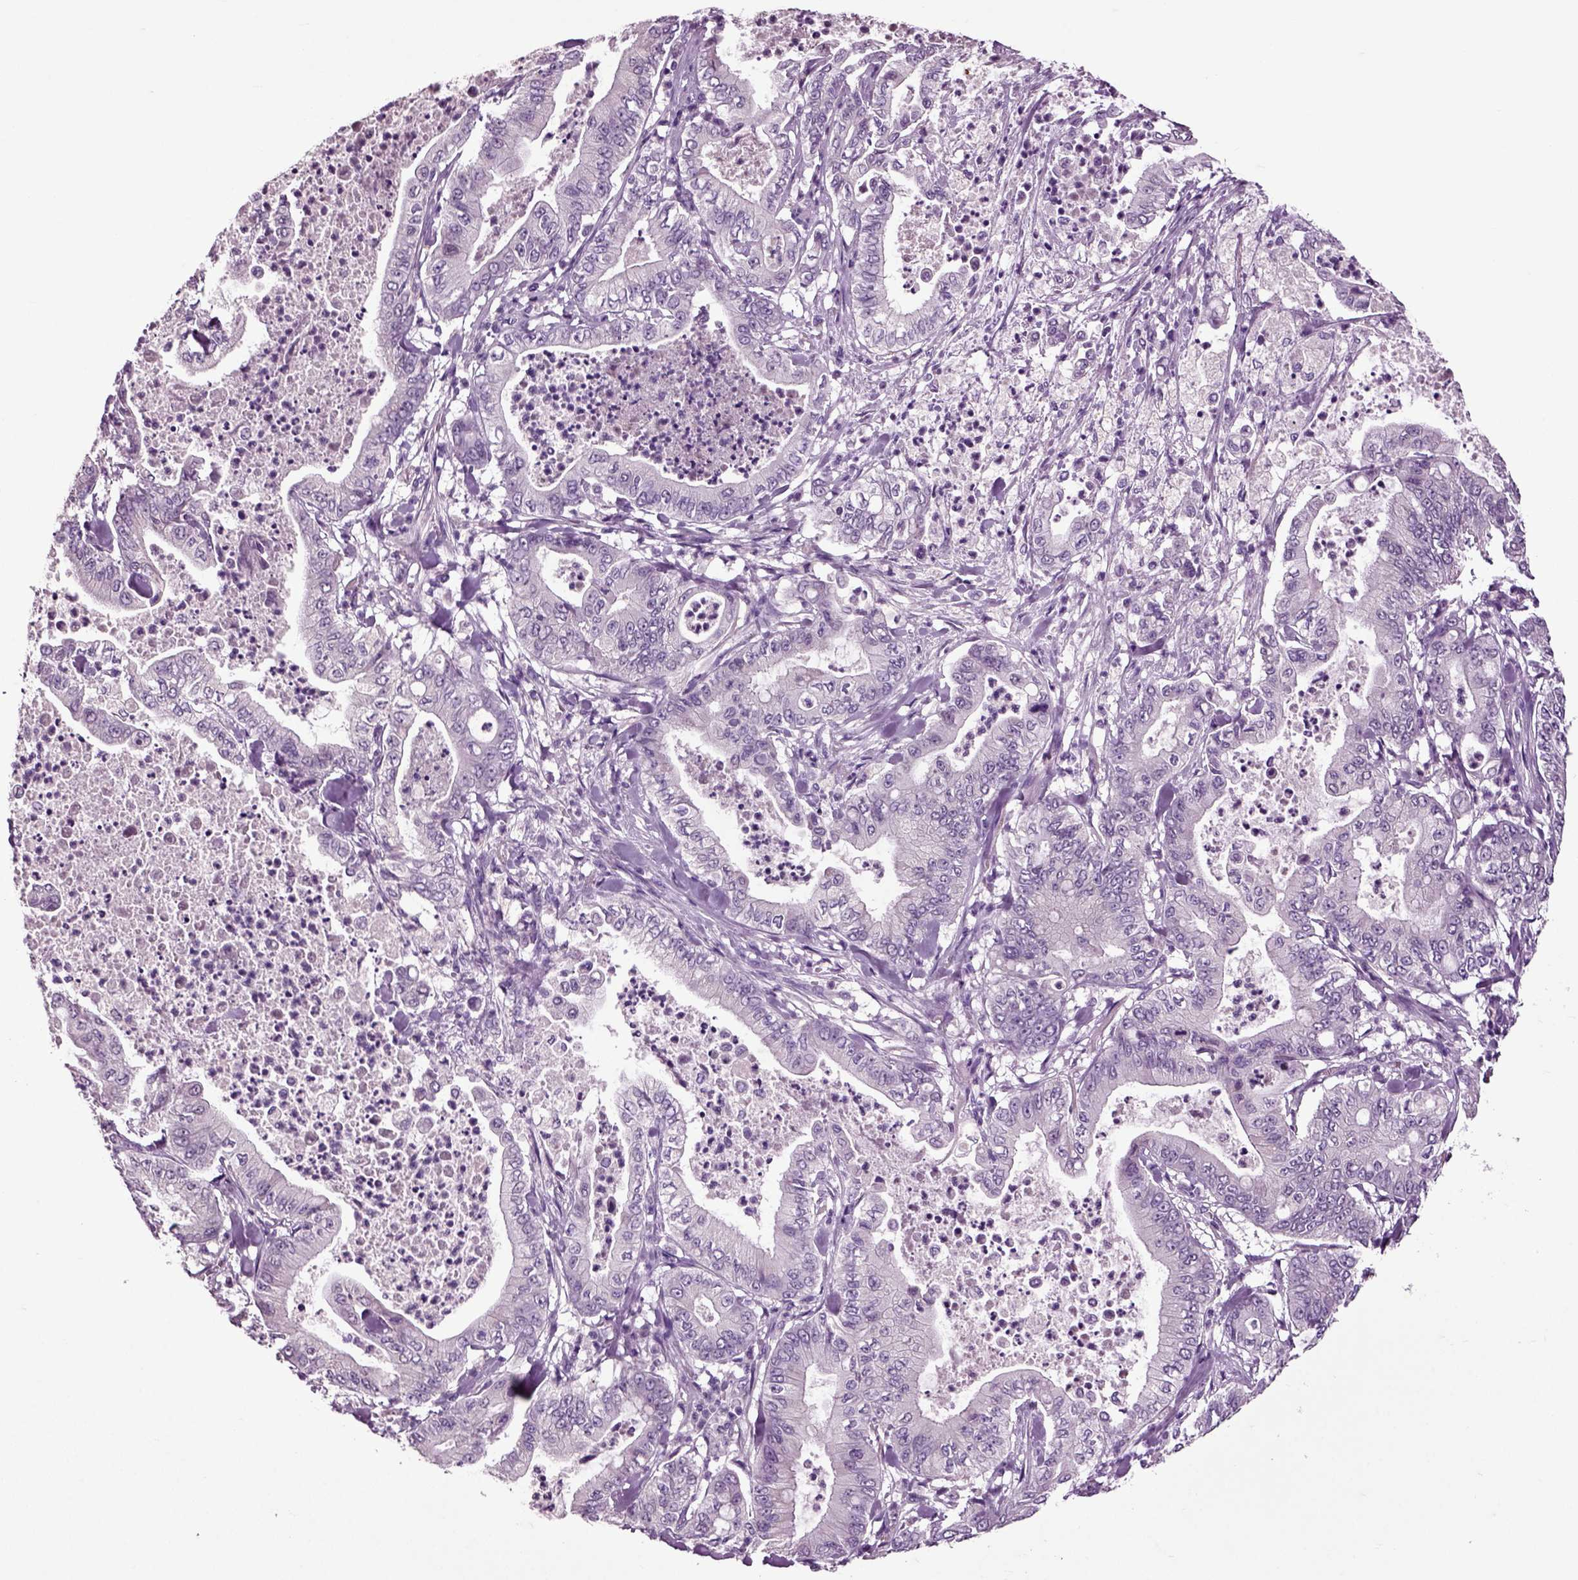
{"staining": {"intensity": "negative", "quantity": "none", "location": "none"}, "tissue": "pancreatic cancer", "cell_type": "Tumor cells", "image_type": "cancer", "snomed": [{"axis": "morphology", "description": "Adenocarcinoma, NOS"}, {"axis": "topography", "description": "Pancreas"}], "caption": "Immunohistochemical staining of human adenocarcinoma (pancreatic) demonstrates no significant expression in tumor cells. (DAB (3,3'-diaminobenzidine) immunohistochemistry visualized using brightfield microscopy, high magnification).", "gene": "CRHR1", "patient": {"sex": "male", "age": 71}}